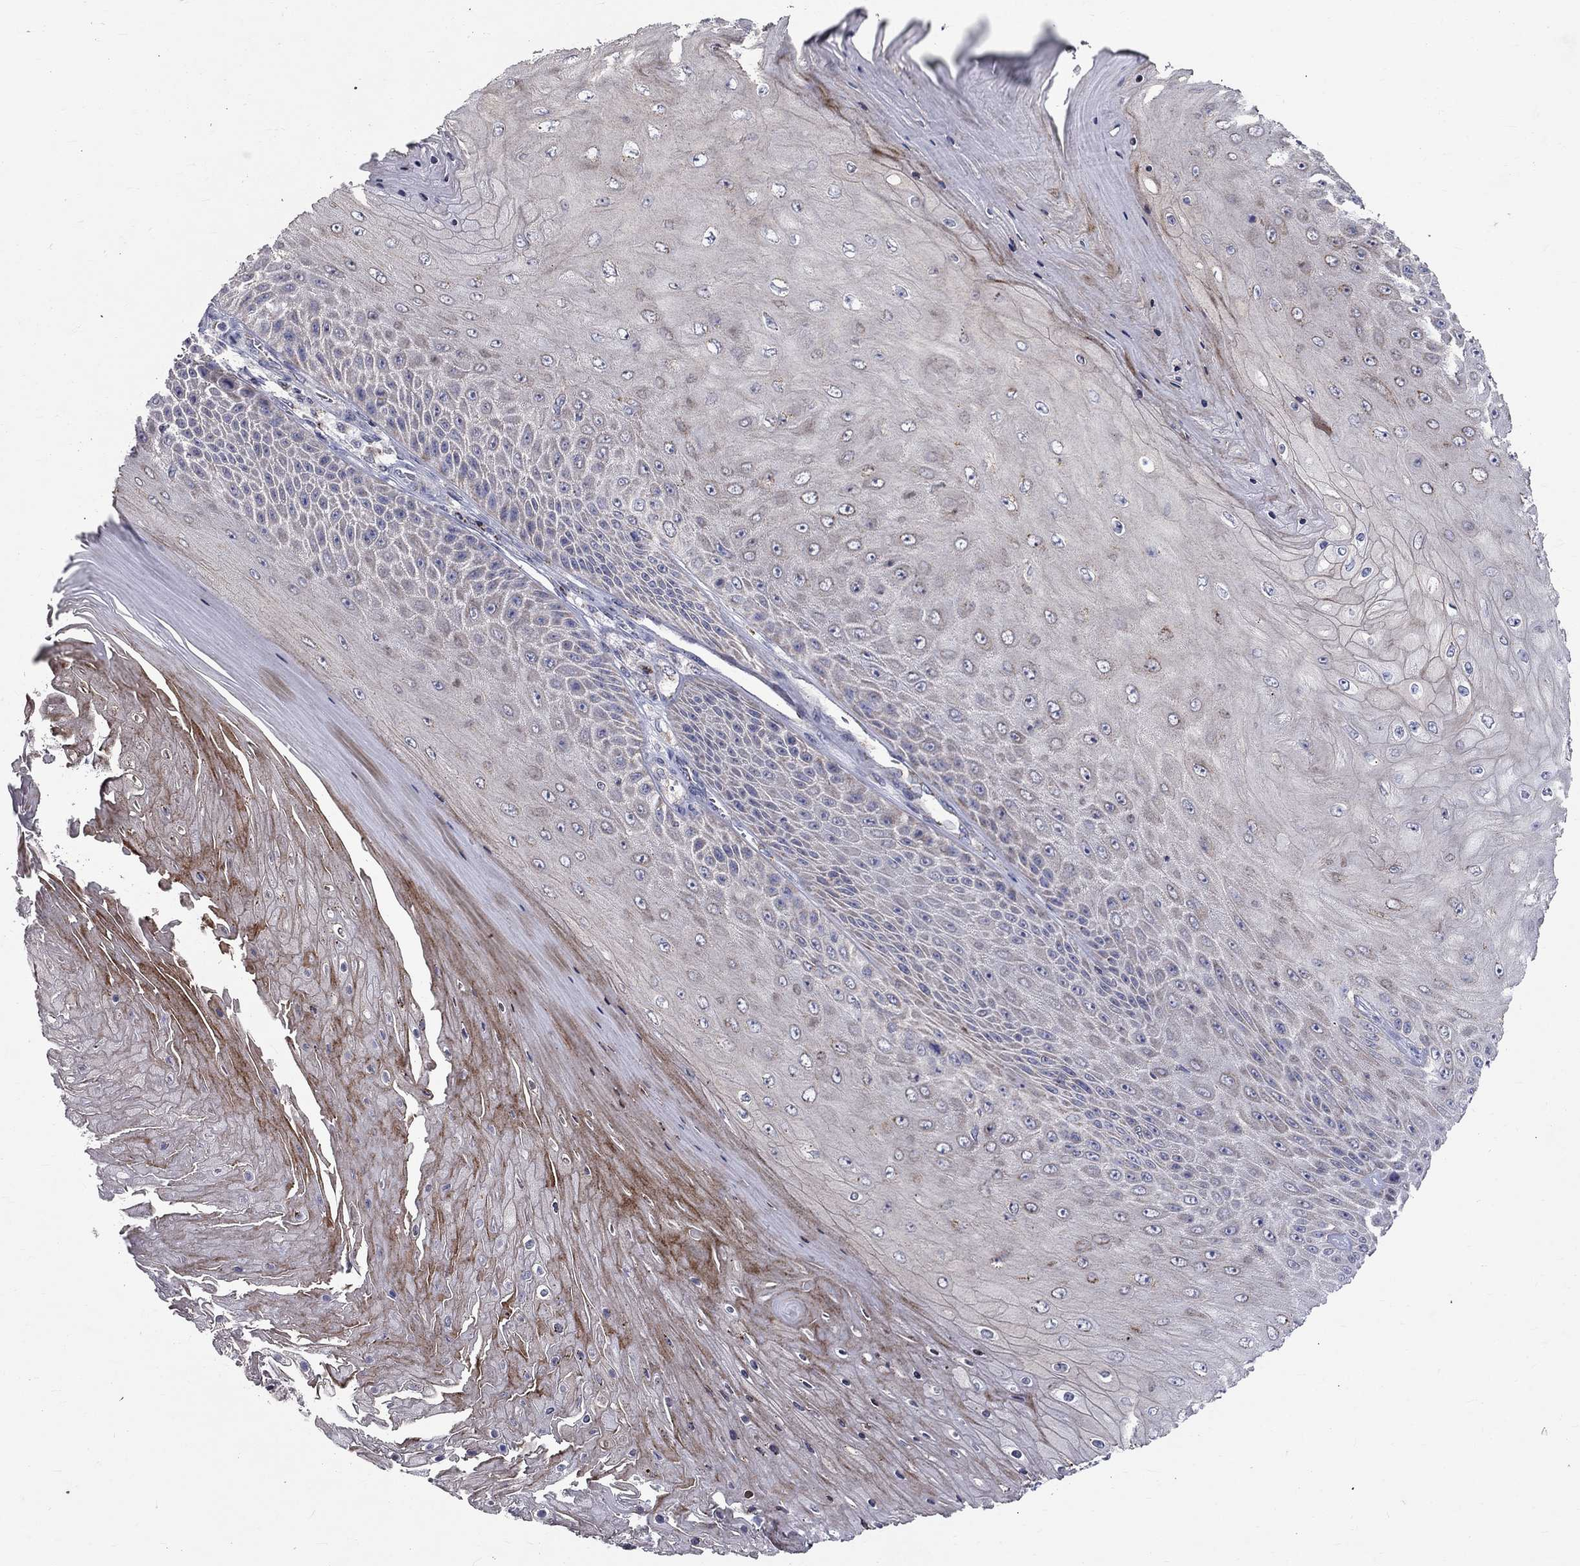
{"staining": {"intensity": "negative", "quantity": "none", "location": "none"}, "tissue": "skin cancer", "cell_type": "Tumor cells", "image_type": "cancer", "snomed": [{"axis": "morphology", "description": "Squamous cell carcinoma, NOS"}, {"axis": "topography", "description": "Skin"}], "caption": "Tumor cells show no significant protein positivity in skin cancer. (DAB (3,3'-diaminobenzidine) immunohistochemistry, high magnification).", "gene": "SLC4A10", "patient": {"sex": "male", "age": 62}}